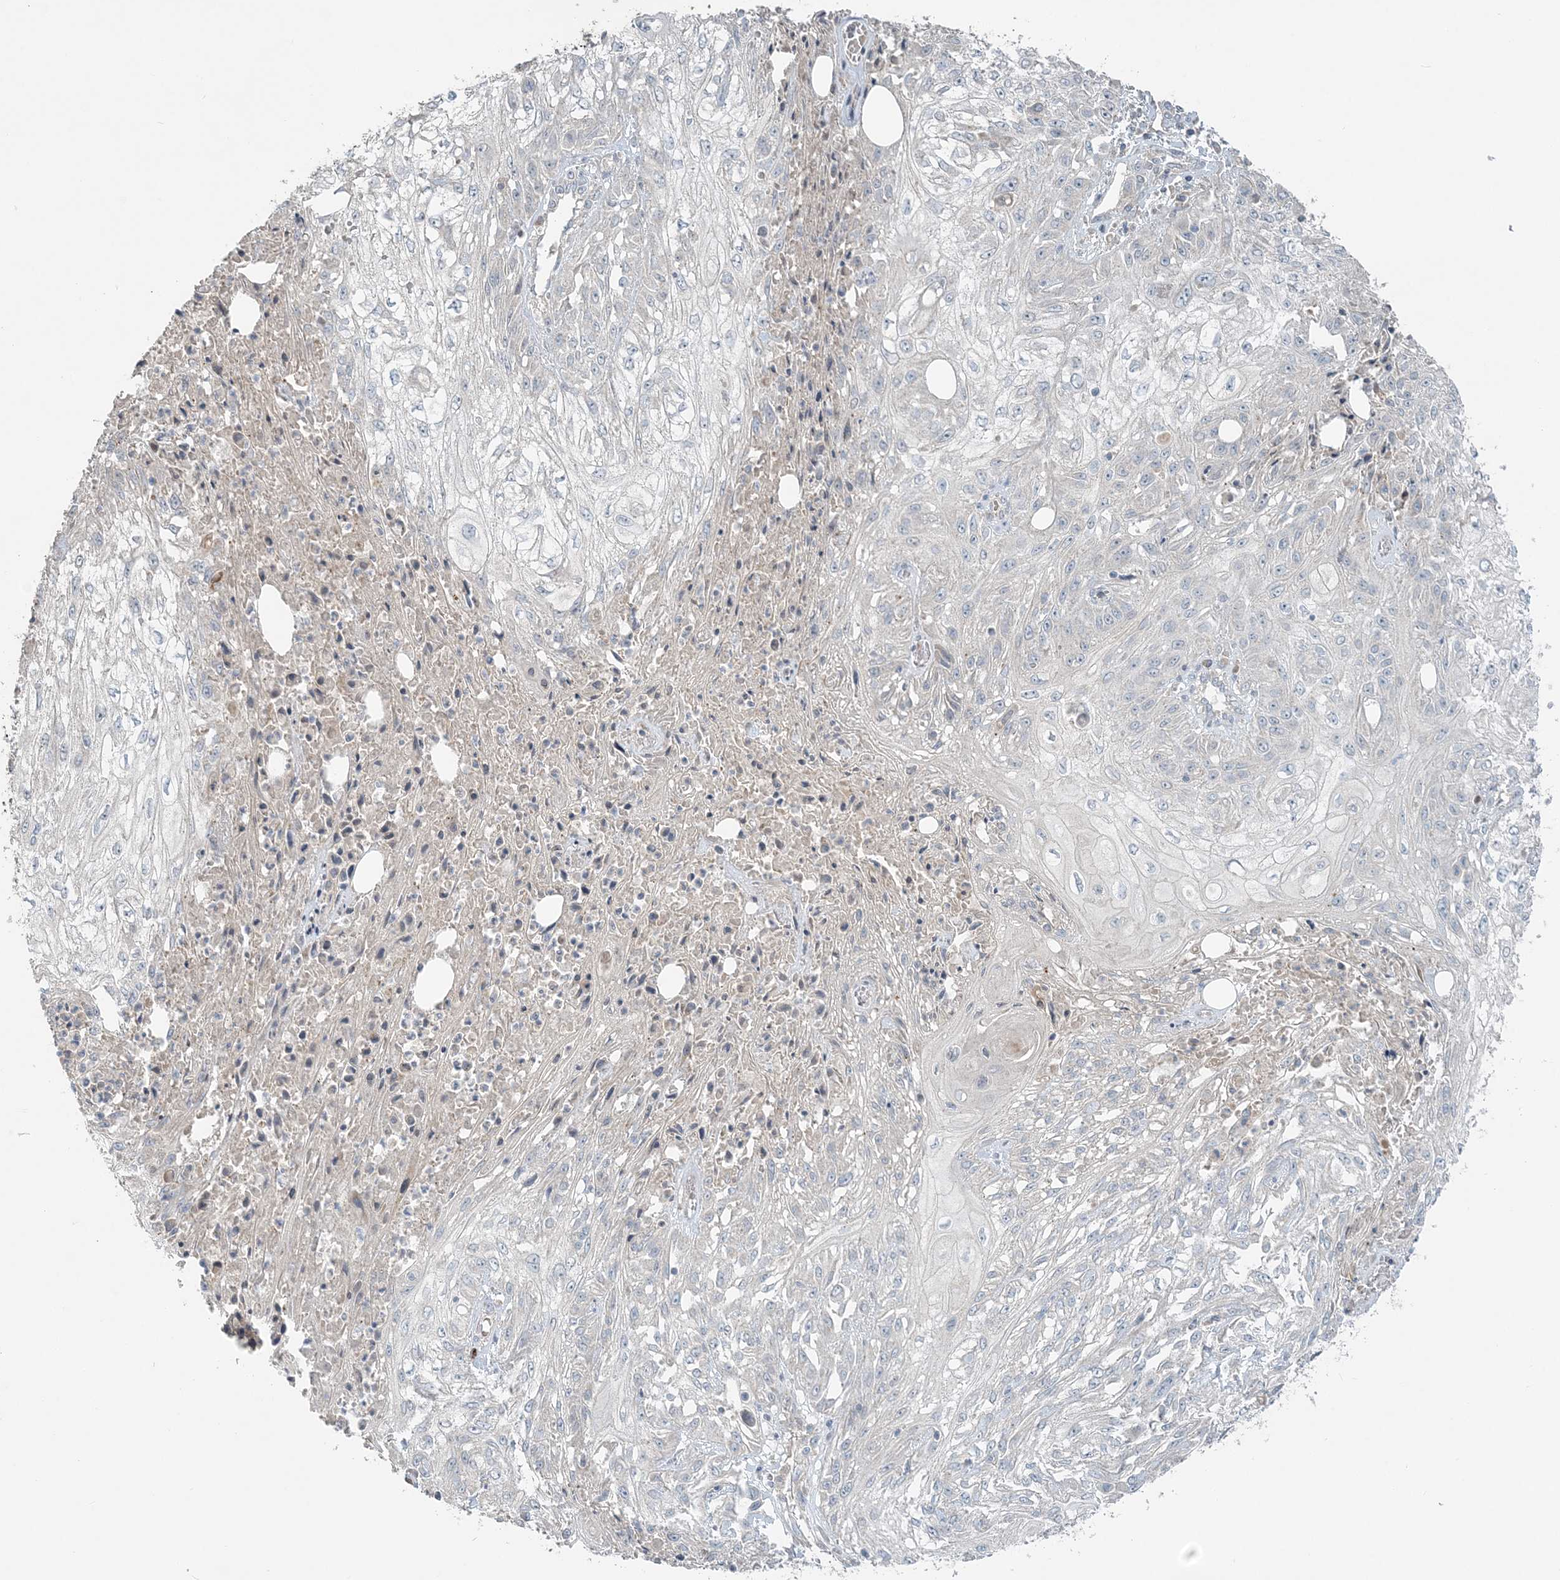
{"staining": {"intensity": "negative", "quantity": "none", "location": "none"}, "tissue": "skin cancer", "cell_type": "Tumor cells", "image_type": "cancer", "snomed": [{"axis": "morphology", "description": "Squamous cell carcinoma, NOS"}, {"axis": "morphology", "description": "Squamous cell carcinoma, metastatic, NOS"}, {"axis": "topography", "description": "Skin"}, {"axis": "topography", "description": "Lymph node"}], "caption": "Image shows no protein staining in tumor cells of skin squamous cell carcinoma tissue.", "gene": "SLC4A10", "patient": {"sex": "male", "age": 75}}